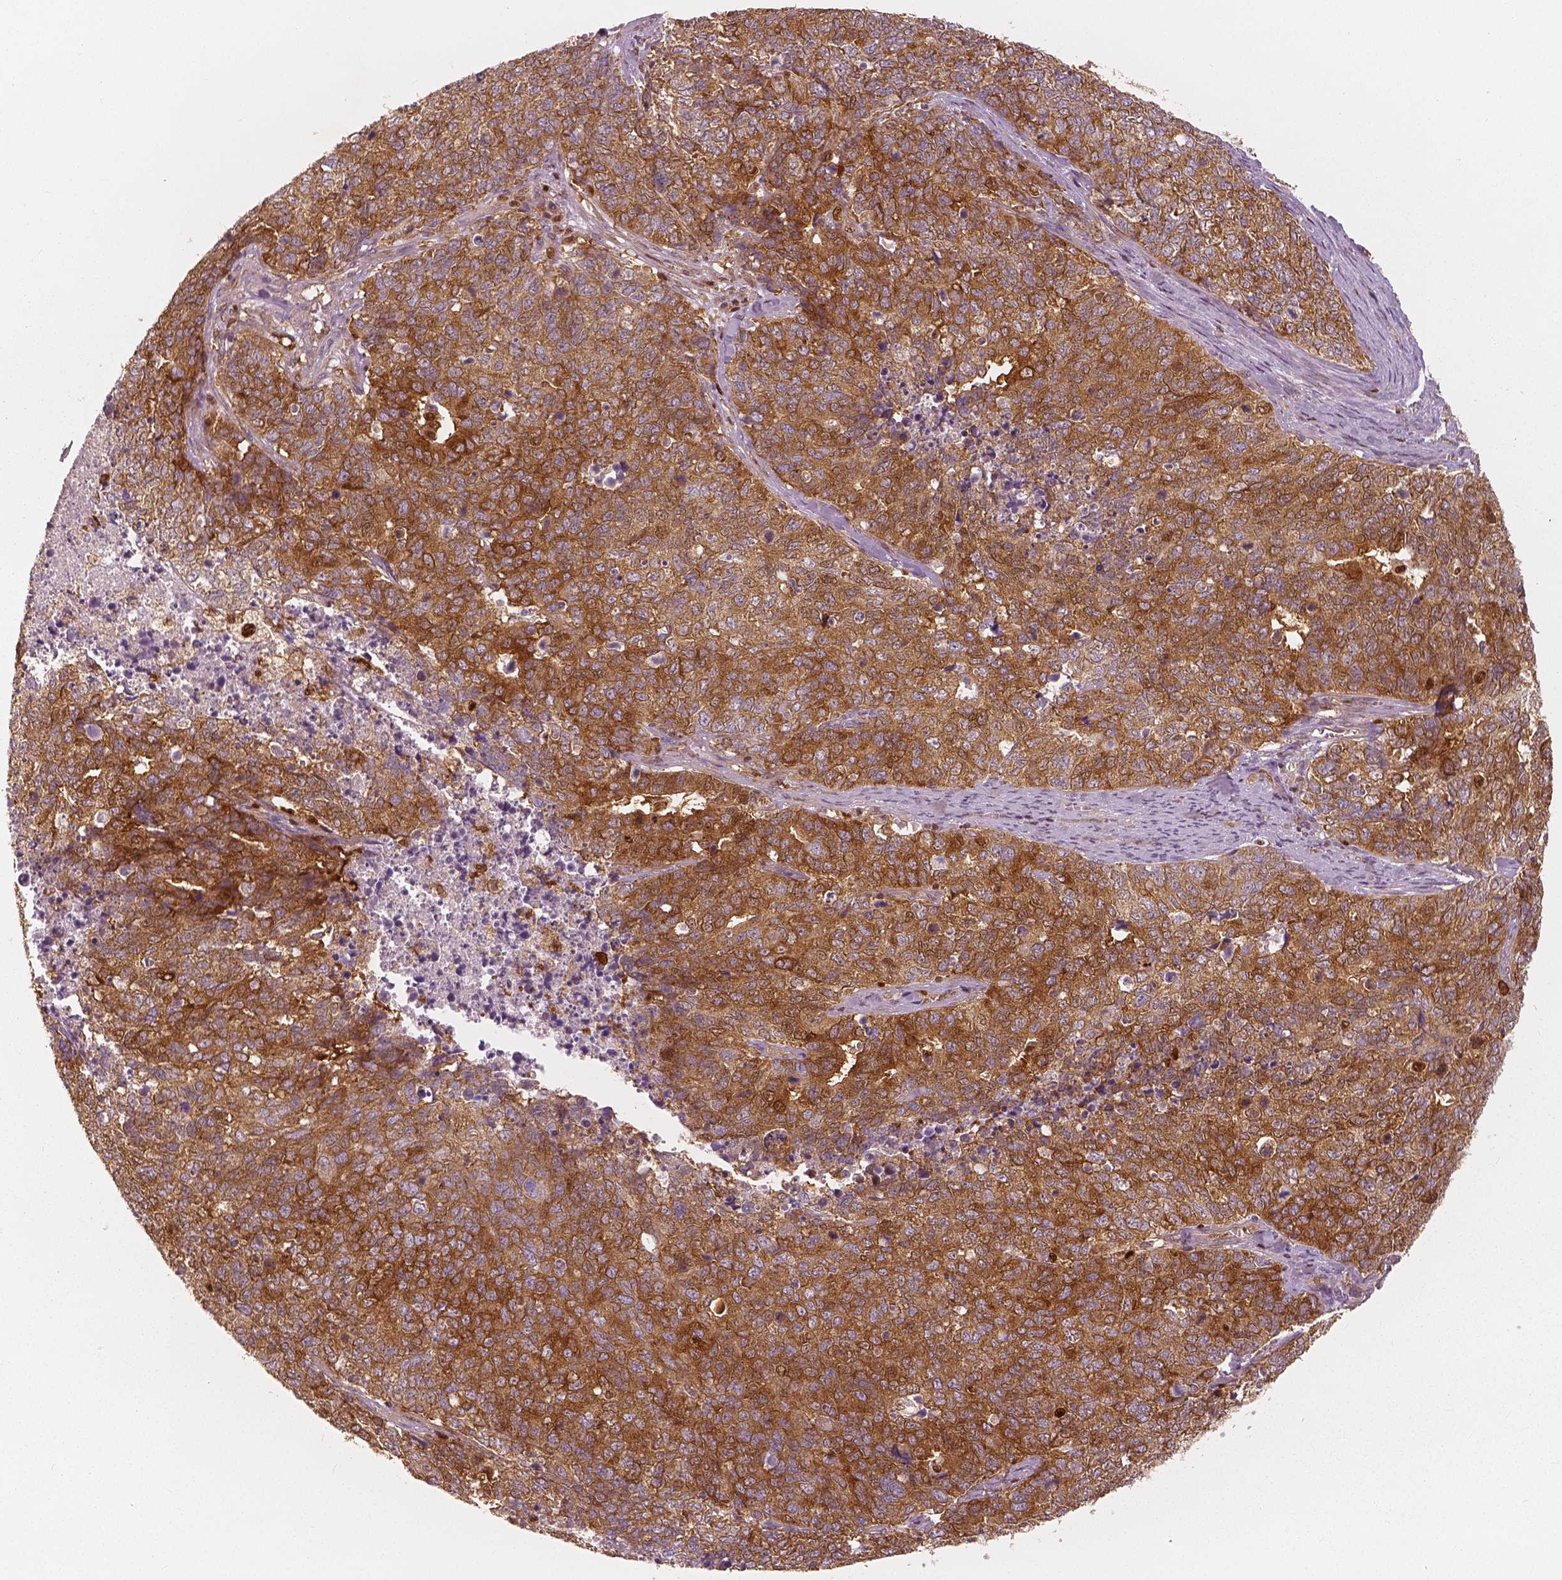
{"staining": {"intensity": "moderate", "quantity": ">75%", "location": "cytoplasmic/membranous,nuclear"}, "tissue": "cervical cancer", "cell_type": "Tumor cells", "image_type": "cancer", "snomed": [{"axis": "morphology", "description": "Adenocarcinoma, NOS"}, {"axis": "topography", "description": "Cervix"}], "caption": "A medium amount of moderate cytoplasmic/membranous and nuclear expression is appreciated in approximately >75% of tumor cells in adenocarcinoma (cervical) tissue. Using DAB (3,3'-diaminobenzidine) (brown) and hematoxylin (blue) stains, captured at high magnification using brightfield microscopy.", "gene": "SQSTM1", "patient": {"sex": "female", "age": 63}}